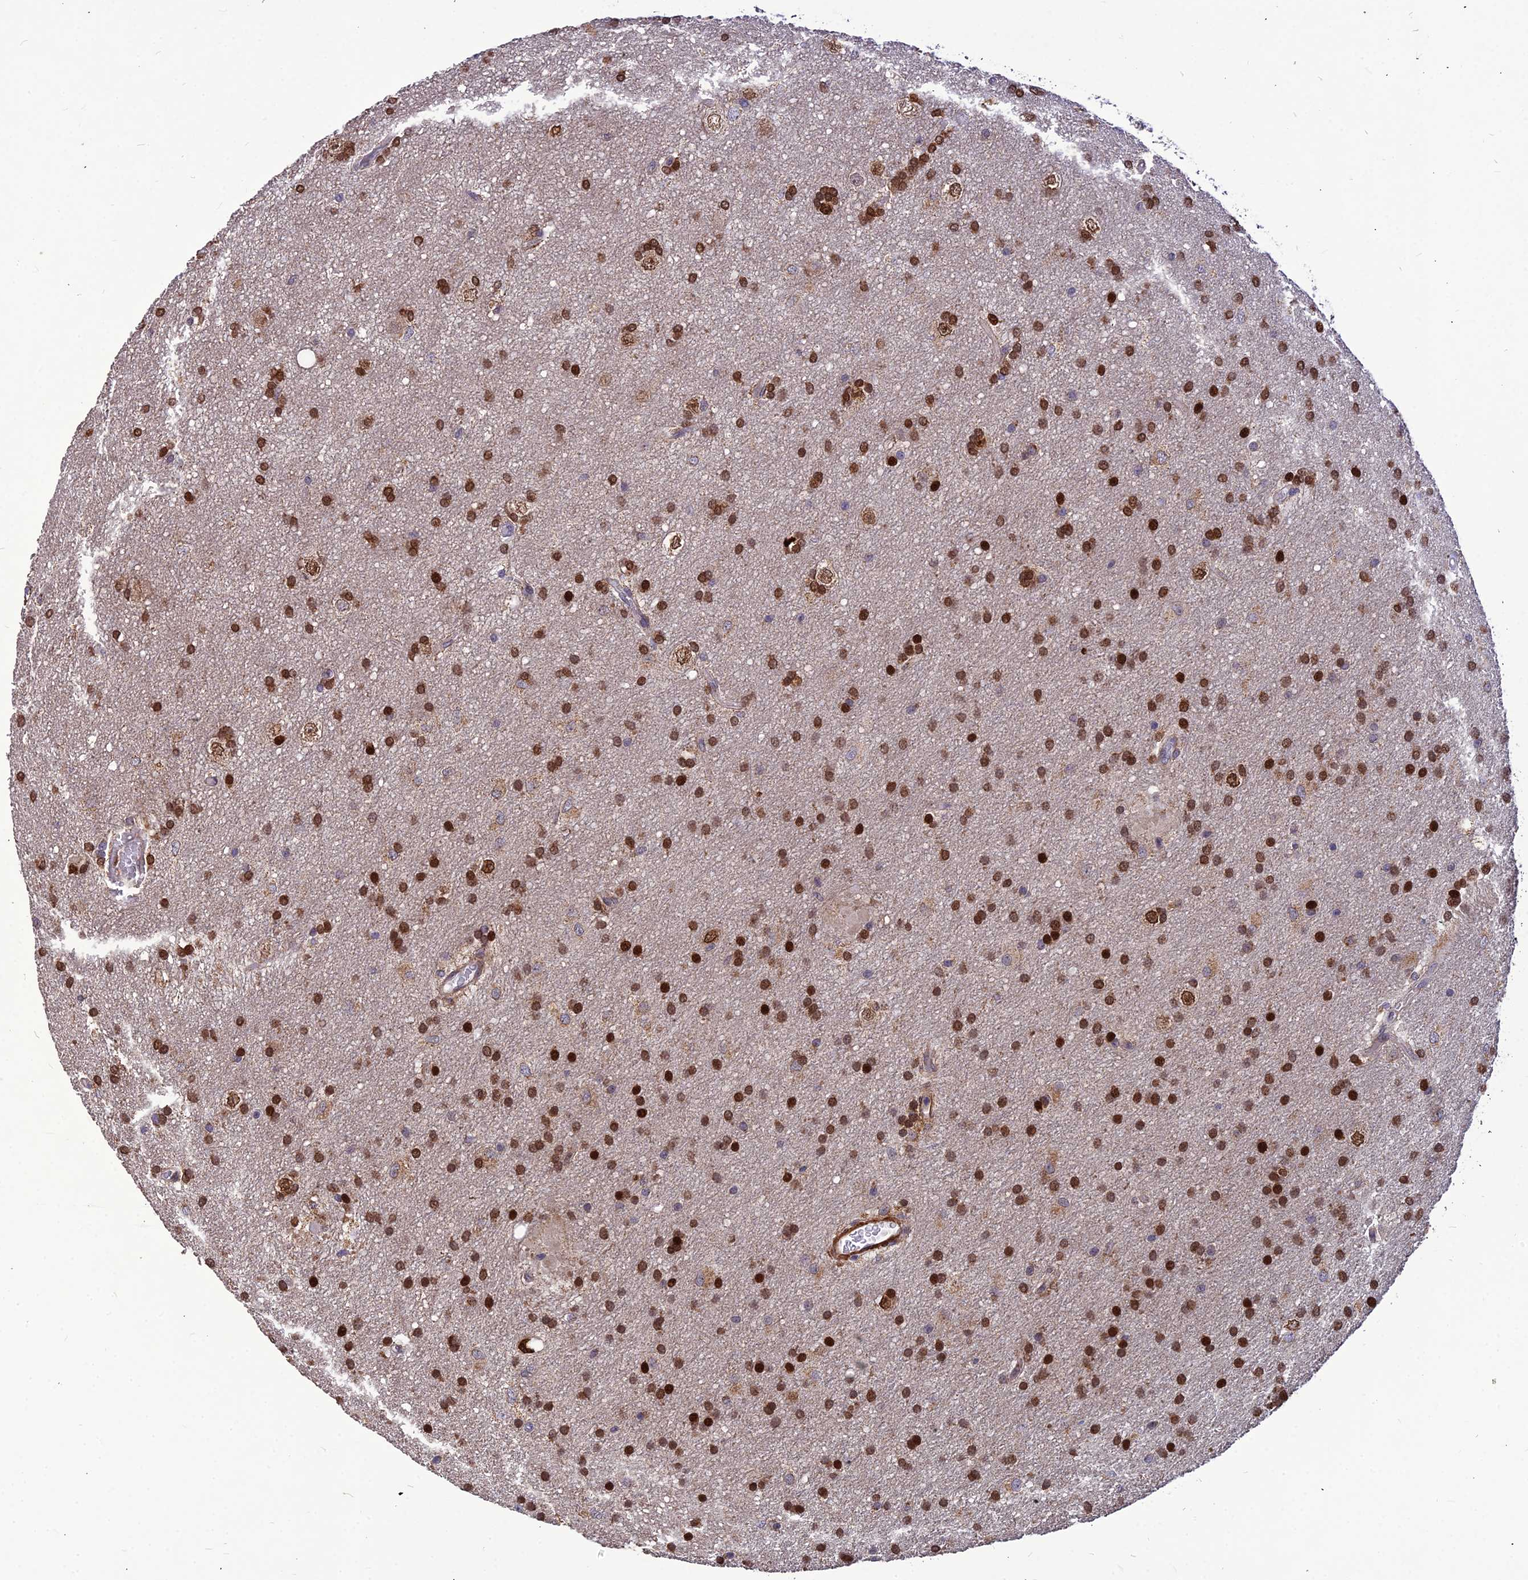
{"staining": {"intensity": "strong", "quantity": ">75%", "location": "nuclear"}, "tissue": "glioma", "cell_type": "Tumor cells", "image_type": "cancer", "snomed": [{"axis": "morphology", "description": "Glioma, malignant, Low grade"}, {"axis": "topography", "description": "Brain"}], "caption": "Immunohistochemical staining of human glioma exhibits strong nuclear protein positivity in approximately >75% of tumor cells. The staining was performed using DAB to visualize the protein expression in brown, while the nuclei were stained in blue with hematoxylin (Magnification: 20x).", "gene": "LEKR1", "patient": {"sex": "male", "age": 66}}